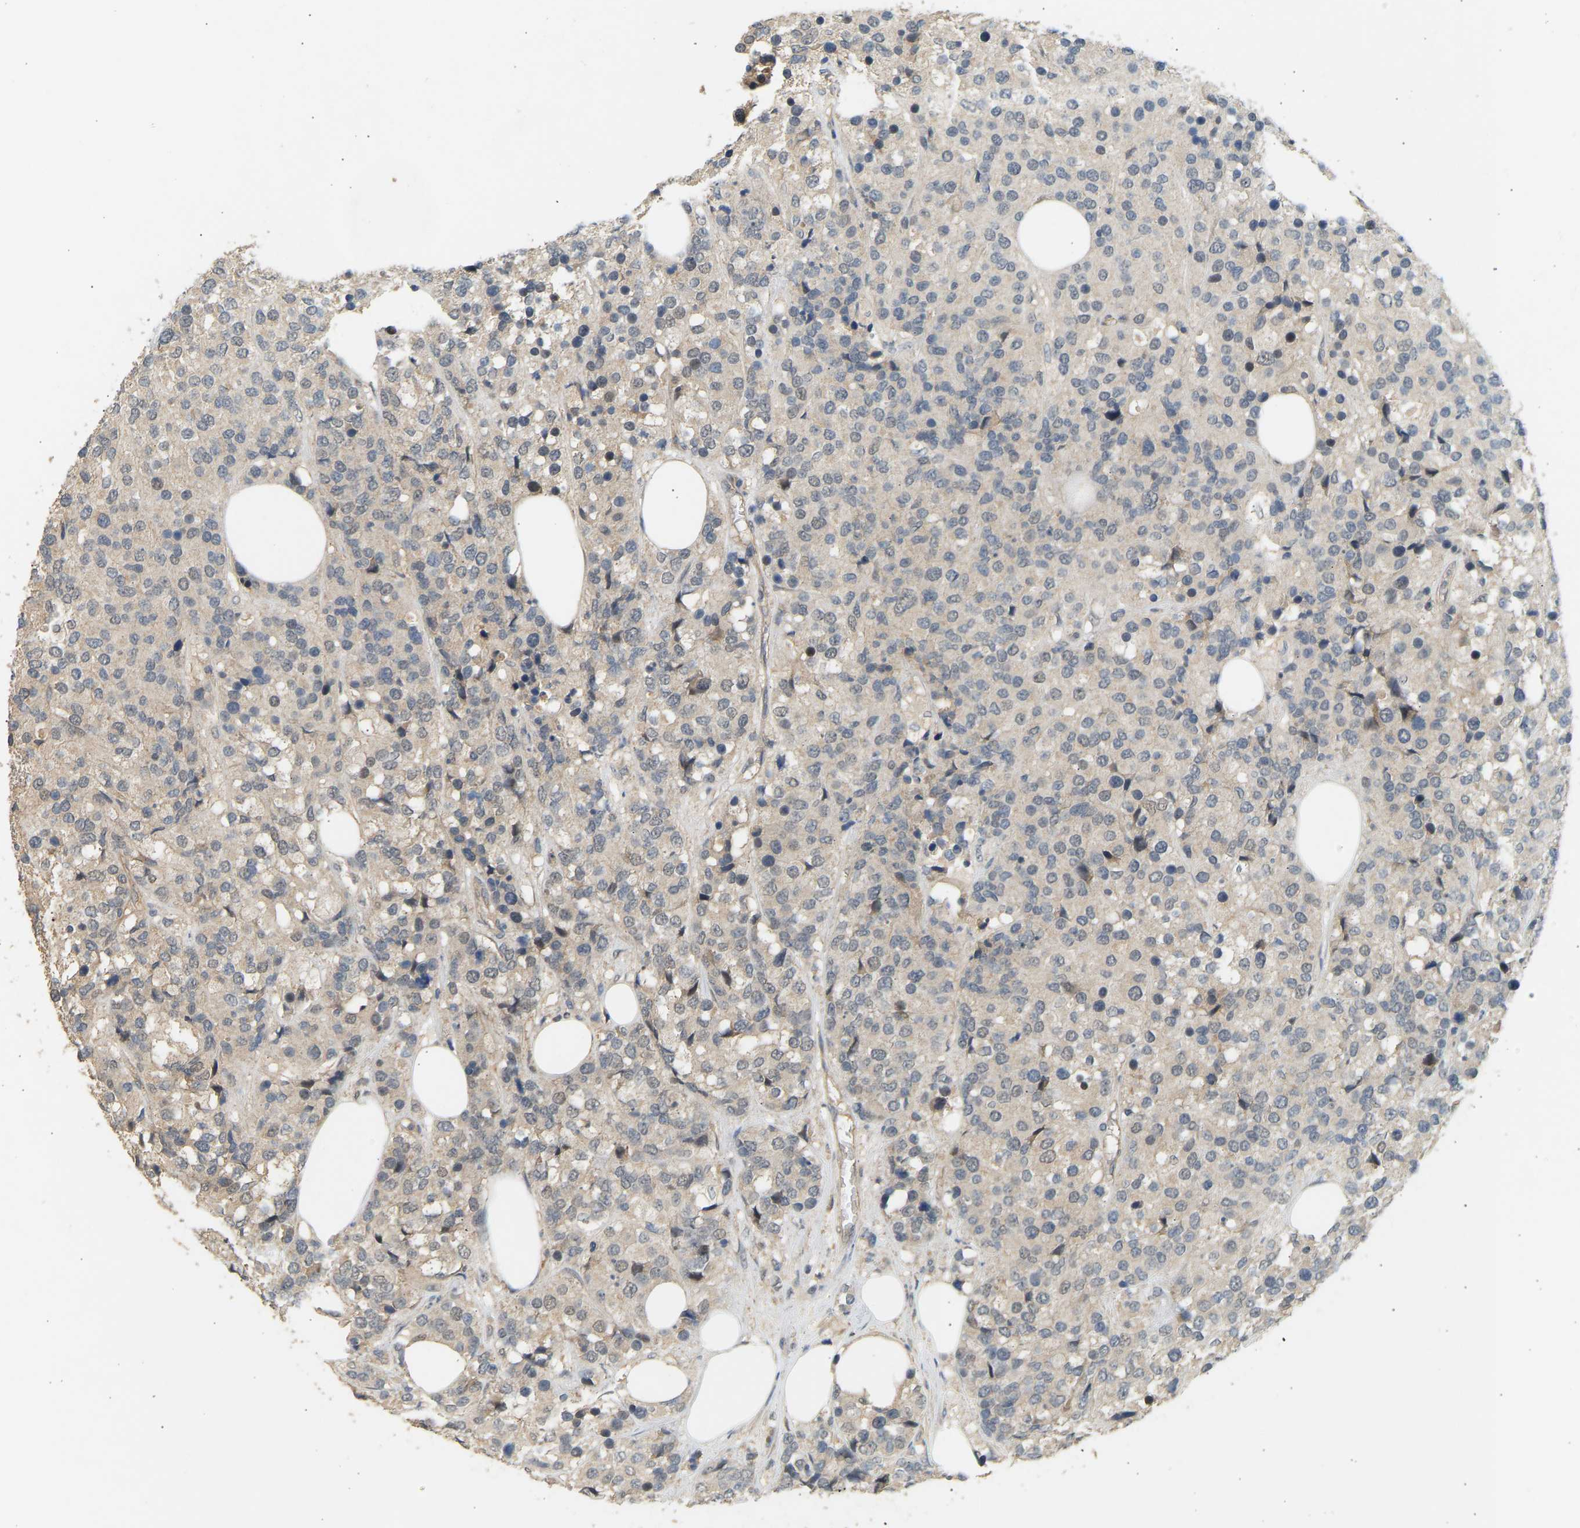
{"staining": {"intensity": "negative", "quantity": "none", "location": "none"}, "tissue": "breast cancer", "cell_type": "Tumor cells", "image_type": "cancer", "snomed": [{"axis": "morphology", "description": "Lobular carcinoma"}, {"axis": "topography", "description": "Breast"}], "caption": "A micrograph of lobular carcinoma (breast) stained for a protein demonstrates no brown staining in tumor cells.", "gene": "RGL1", "patient": {"sex": "female", "age": 59}}